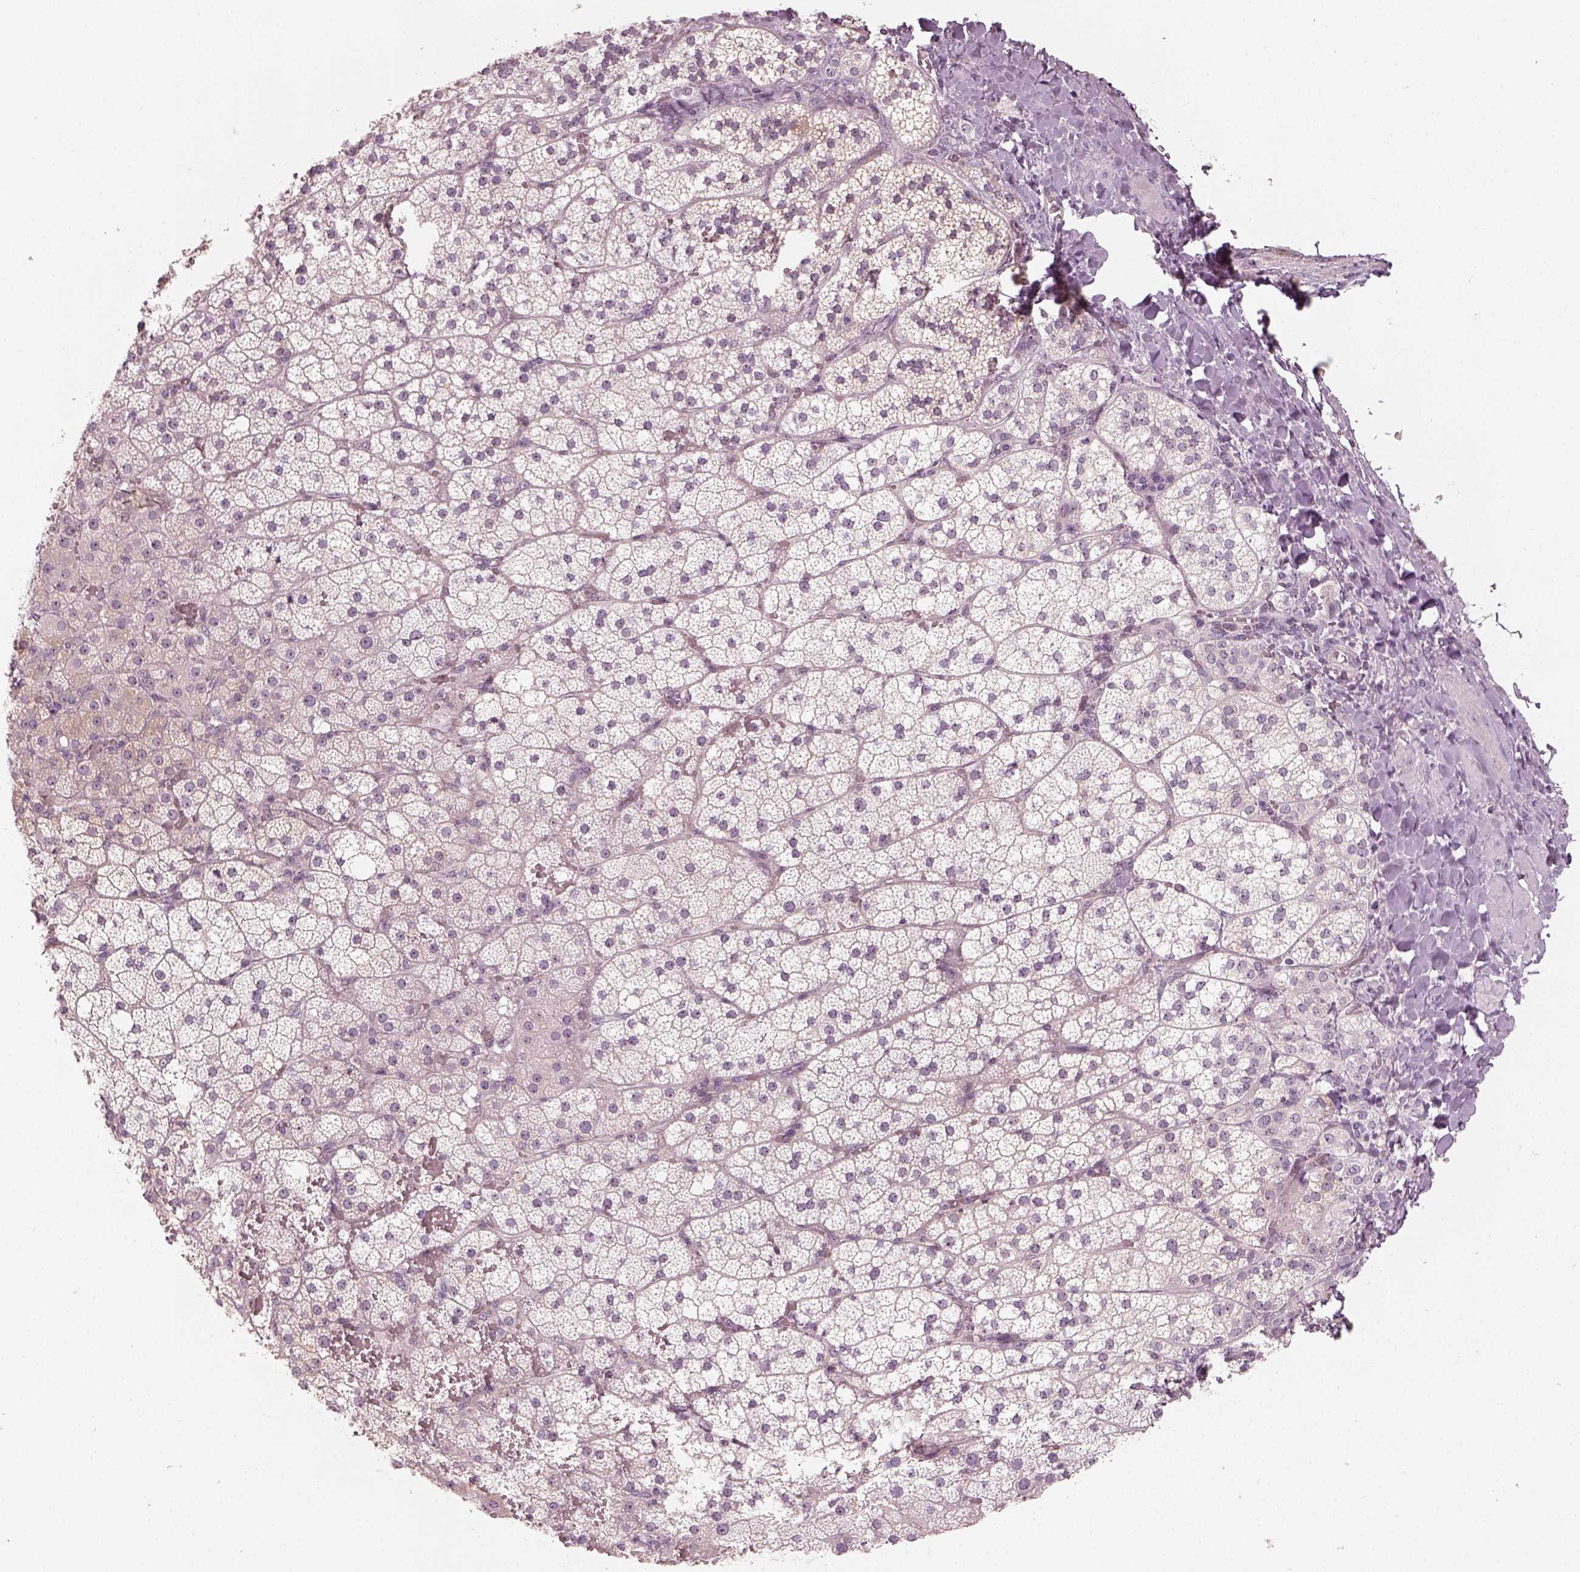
{"staining": {"intensity": "weak", "quantity": "<25%", "location": "cytoplasmic/membranous"}, "tissue": "adrenal gland", "cell_type": "Glandular cells", "image_type": "normal", "snomed": [{"axis": "morphology", "description": "Normal tissue, NOS"}, {"axis": "topography", "description": "Adrenal gland"}], "caption": "High power microscopy image of an immunohistochemistry (IHC) image of unremarkable adrenal gland, revealing no significant staining in glandular cells.", "gene": "CDS1", "patient": {"sex": "male", "age": 53}}